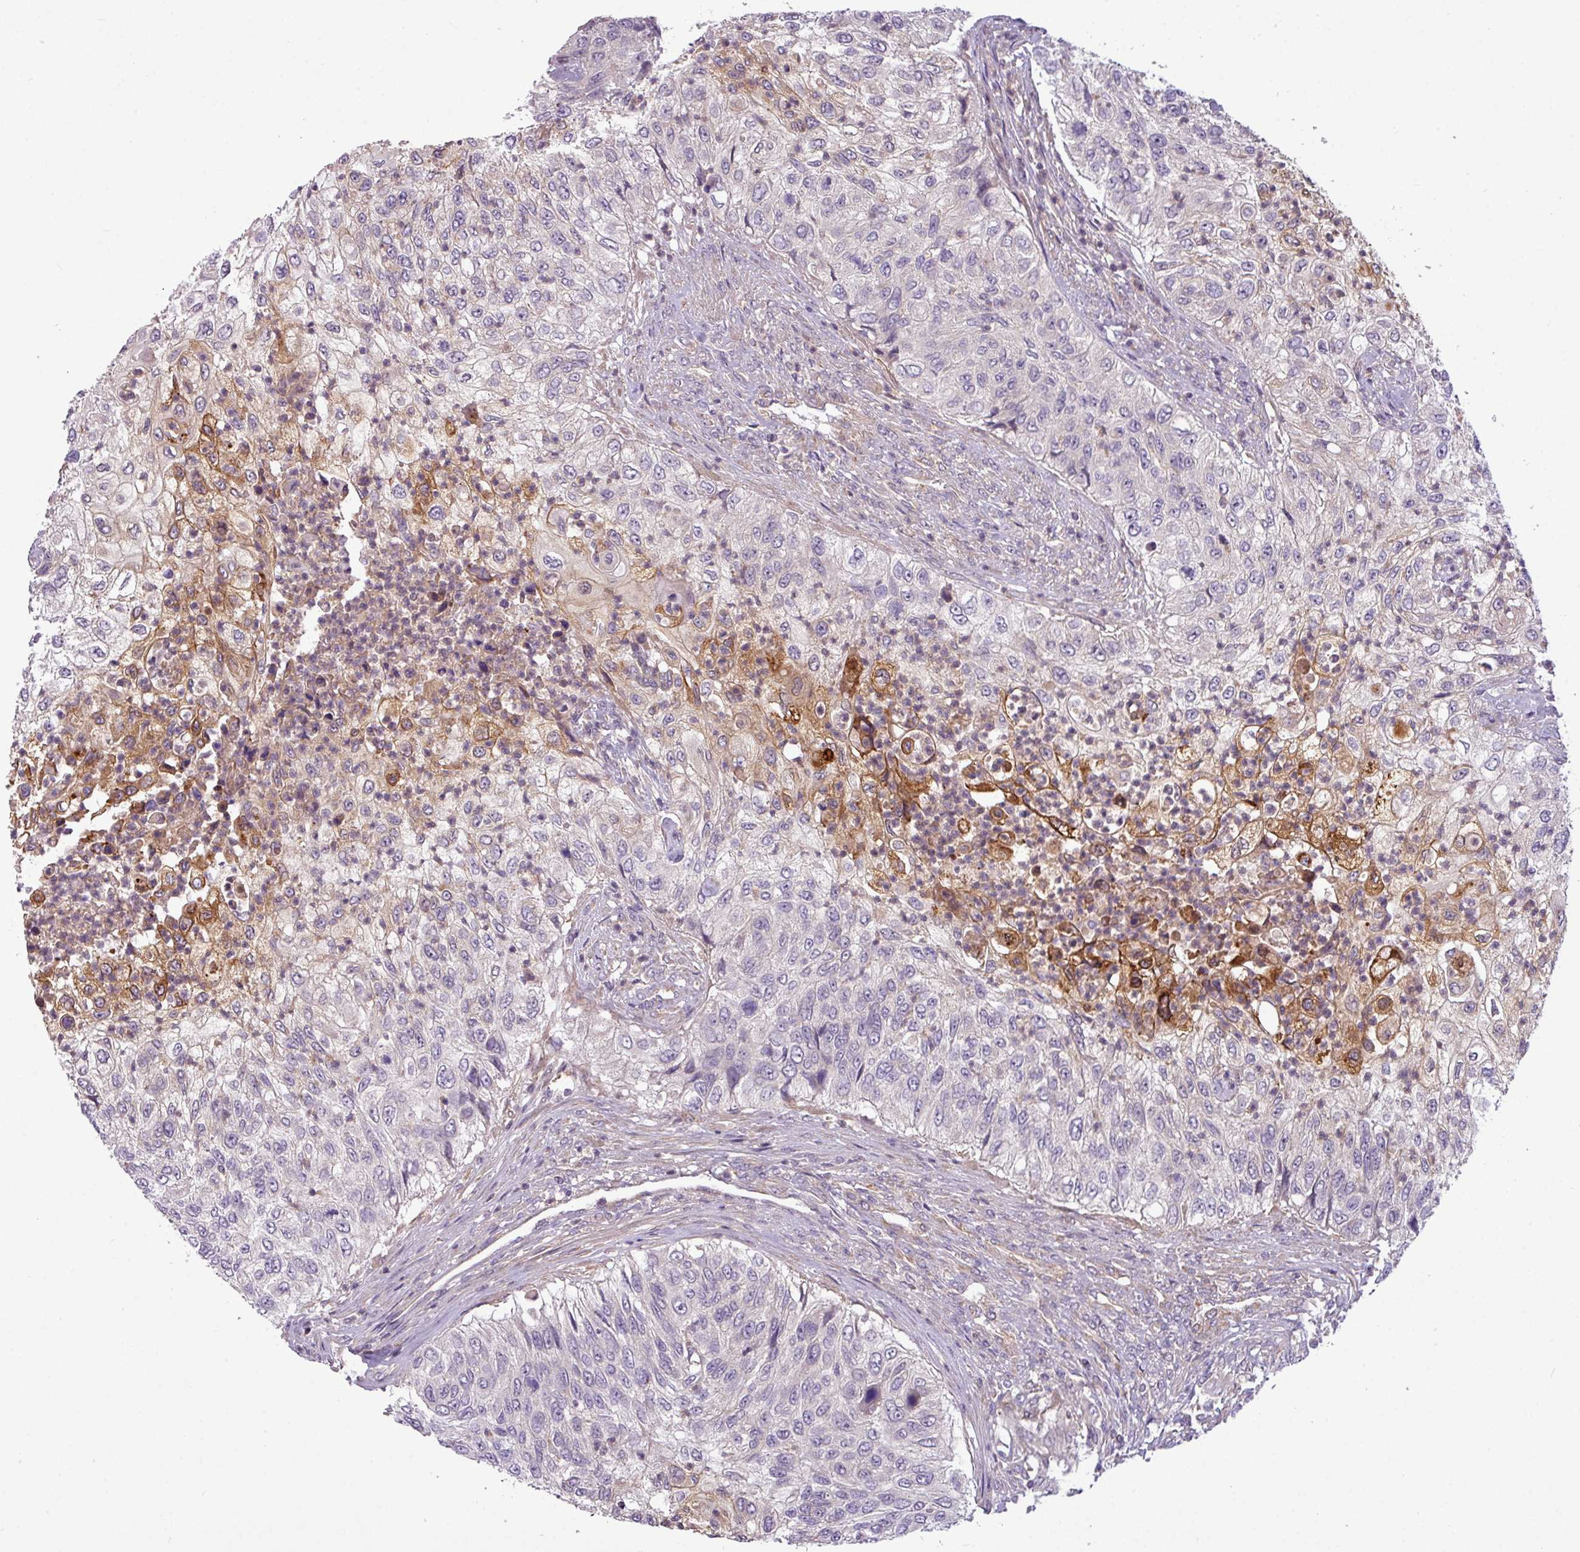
{"staining": {"intensity": "moderate", "quantity": "<25%", "location": "cytoplasmic/membranous"}, "tissue": "urothelial cancer", "cell_type": "Tumor cells", "image_type": "cancer", "snomed": [{"axis": "morphology", "description": "Urothelial carcinoma, High grade"}, {"axis": "topography", "description": "Urinary bladder"}], "caption": "Moderate cytoplasmic/membranous protein expression is identified in approximately <25% of tumor cells in urothelial carcinoma (high-grade).", "gene": "ZNF35", "patient": {"sex": "female", "age": 60}}